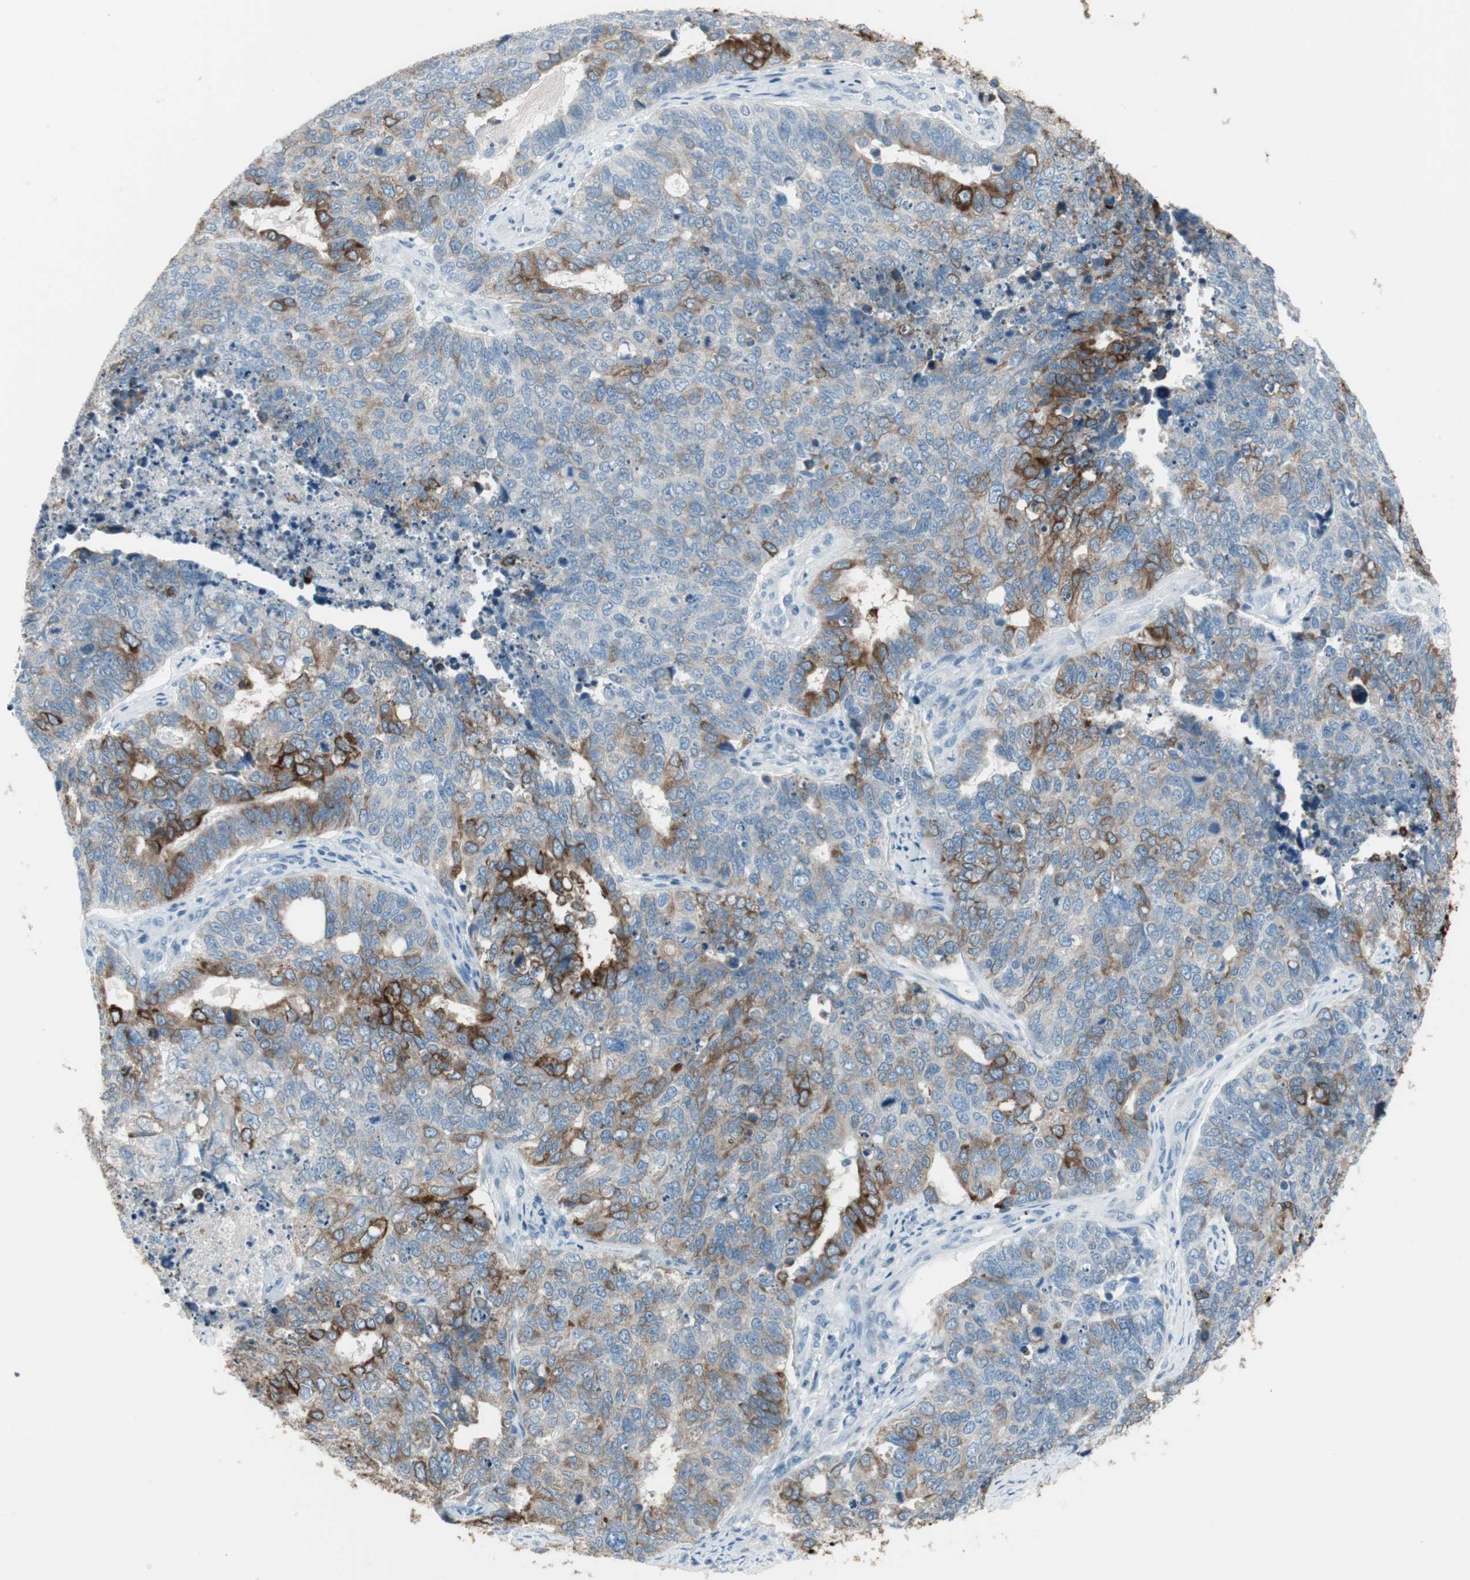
{"staining": {"intensity": "strong", "quantity": "<25%", "location": "cytoplasmic/membranous"}, "tissue": "cervical cancer", "cell_type": "Tumor cells", "image_type": "cancer", "snomed": [{"axis": "morphology", "description": "Squamous cell carcinoma, NOS"}, {"axis": "topography", "description": "Cervix"}], "caption": "A brown stain highlights strong cytoplasmic/membranous positivity of a protein in human squamous cell carcinoma (cervical) tumor cells.", "gene": "AGR2", "patient": {"sex": "female", "age": 63}}